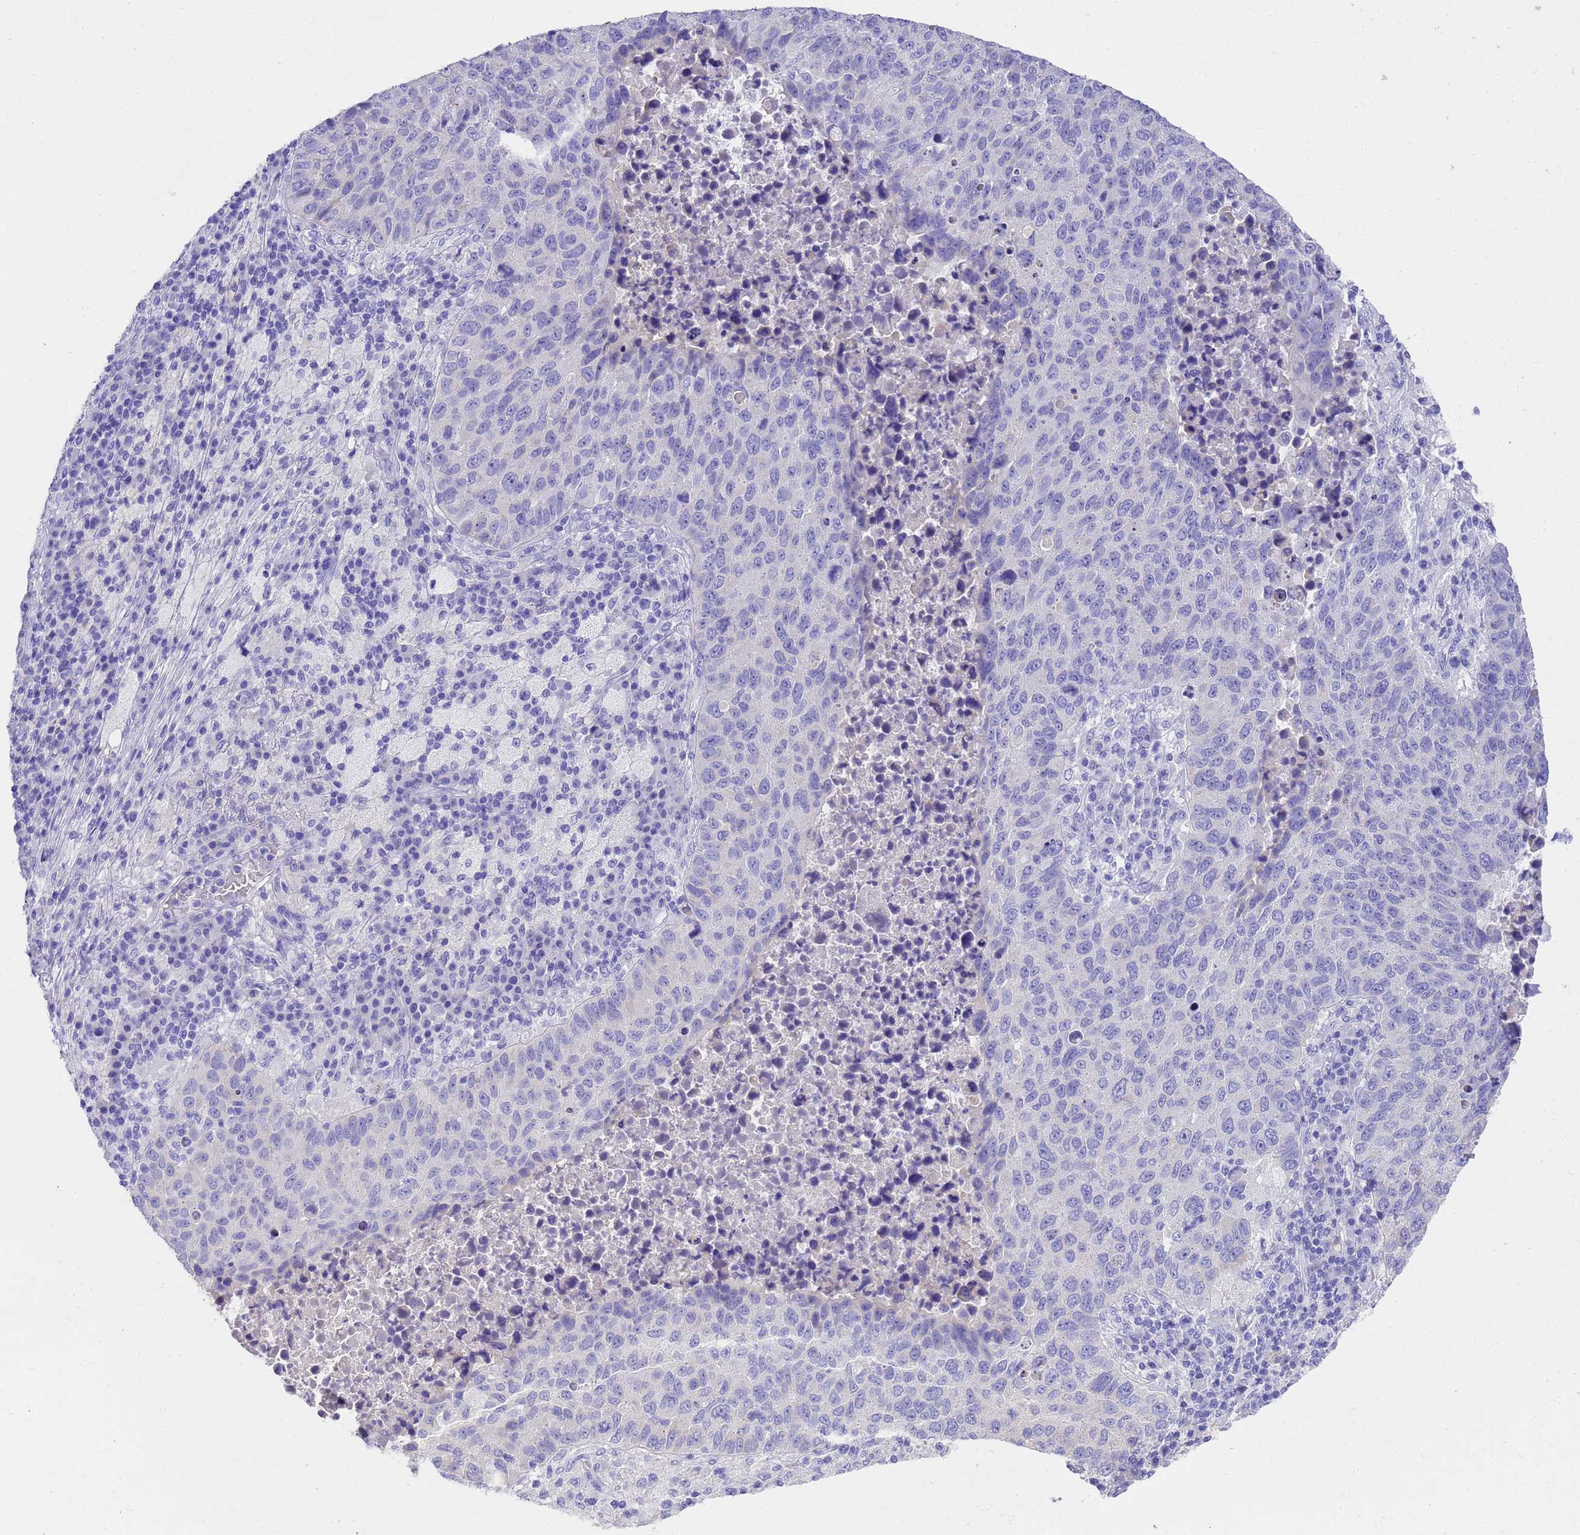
{"staining": {"intensity": "negative", "quantity": "none", "location": "none"}, "tissue": "lung cancer", "cell_type": "Tumor cells", "image_type": "cancer", "snomed": [{"axis": "morphology", "description": "Squamous cell carcinoma, NOS"}, {"axis": "topography", "description": "Lung"}], "caption": "A photomicrograph of human lung squamous cell carcinoma is negative for staining in tumor cells.", "gene": "MS4A13", "patient": {"sex": "male", "age": 73}}